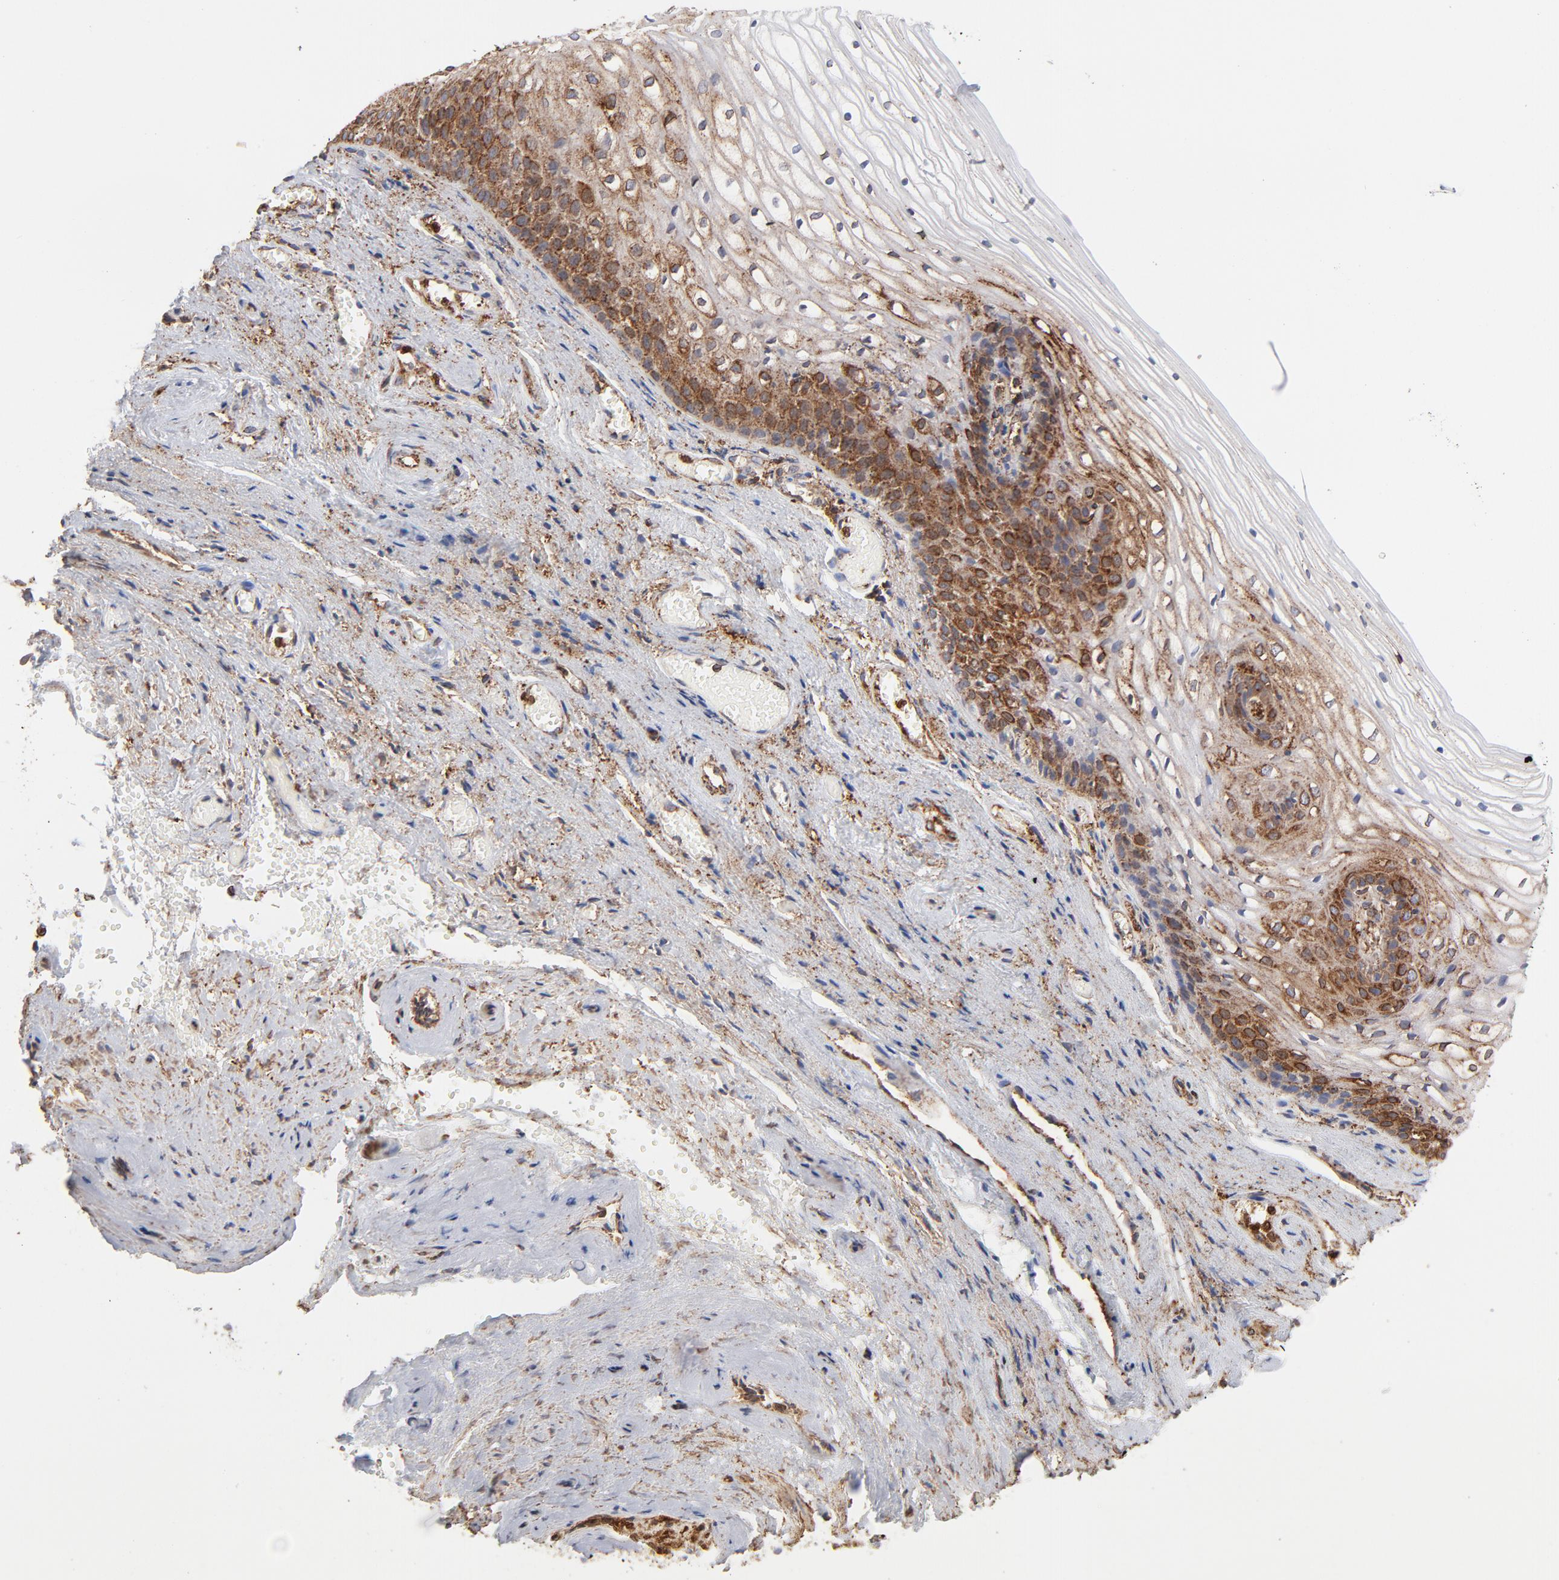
{"staining": {"intensity": "moderate", "quantity": ">75%", "location": "cytoplasmic/membranous"}, "tissue": "vagina", "cell_type": "Squamous epithelial cells", "image_type": "normal", "snomed": [{"axis": "morphology", "description": "Normal tissue, NOS"}, {"axis": "topography", "description": "Vagina"}], "caption": "Immunohistochemistry image of benign vagina: human vagina stained using immunohistochemistry (IHC) shows medium levels of moderate protein expression localized specifically in the cytoplasmic/membranous of squamous epithelial cells, appearing as a cytoplasmic/membranous brown color.", "gene": "CANX", "patient": {"sex": "female", "age": 34}}